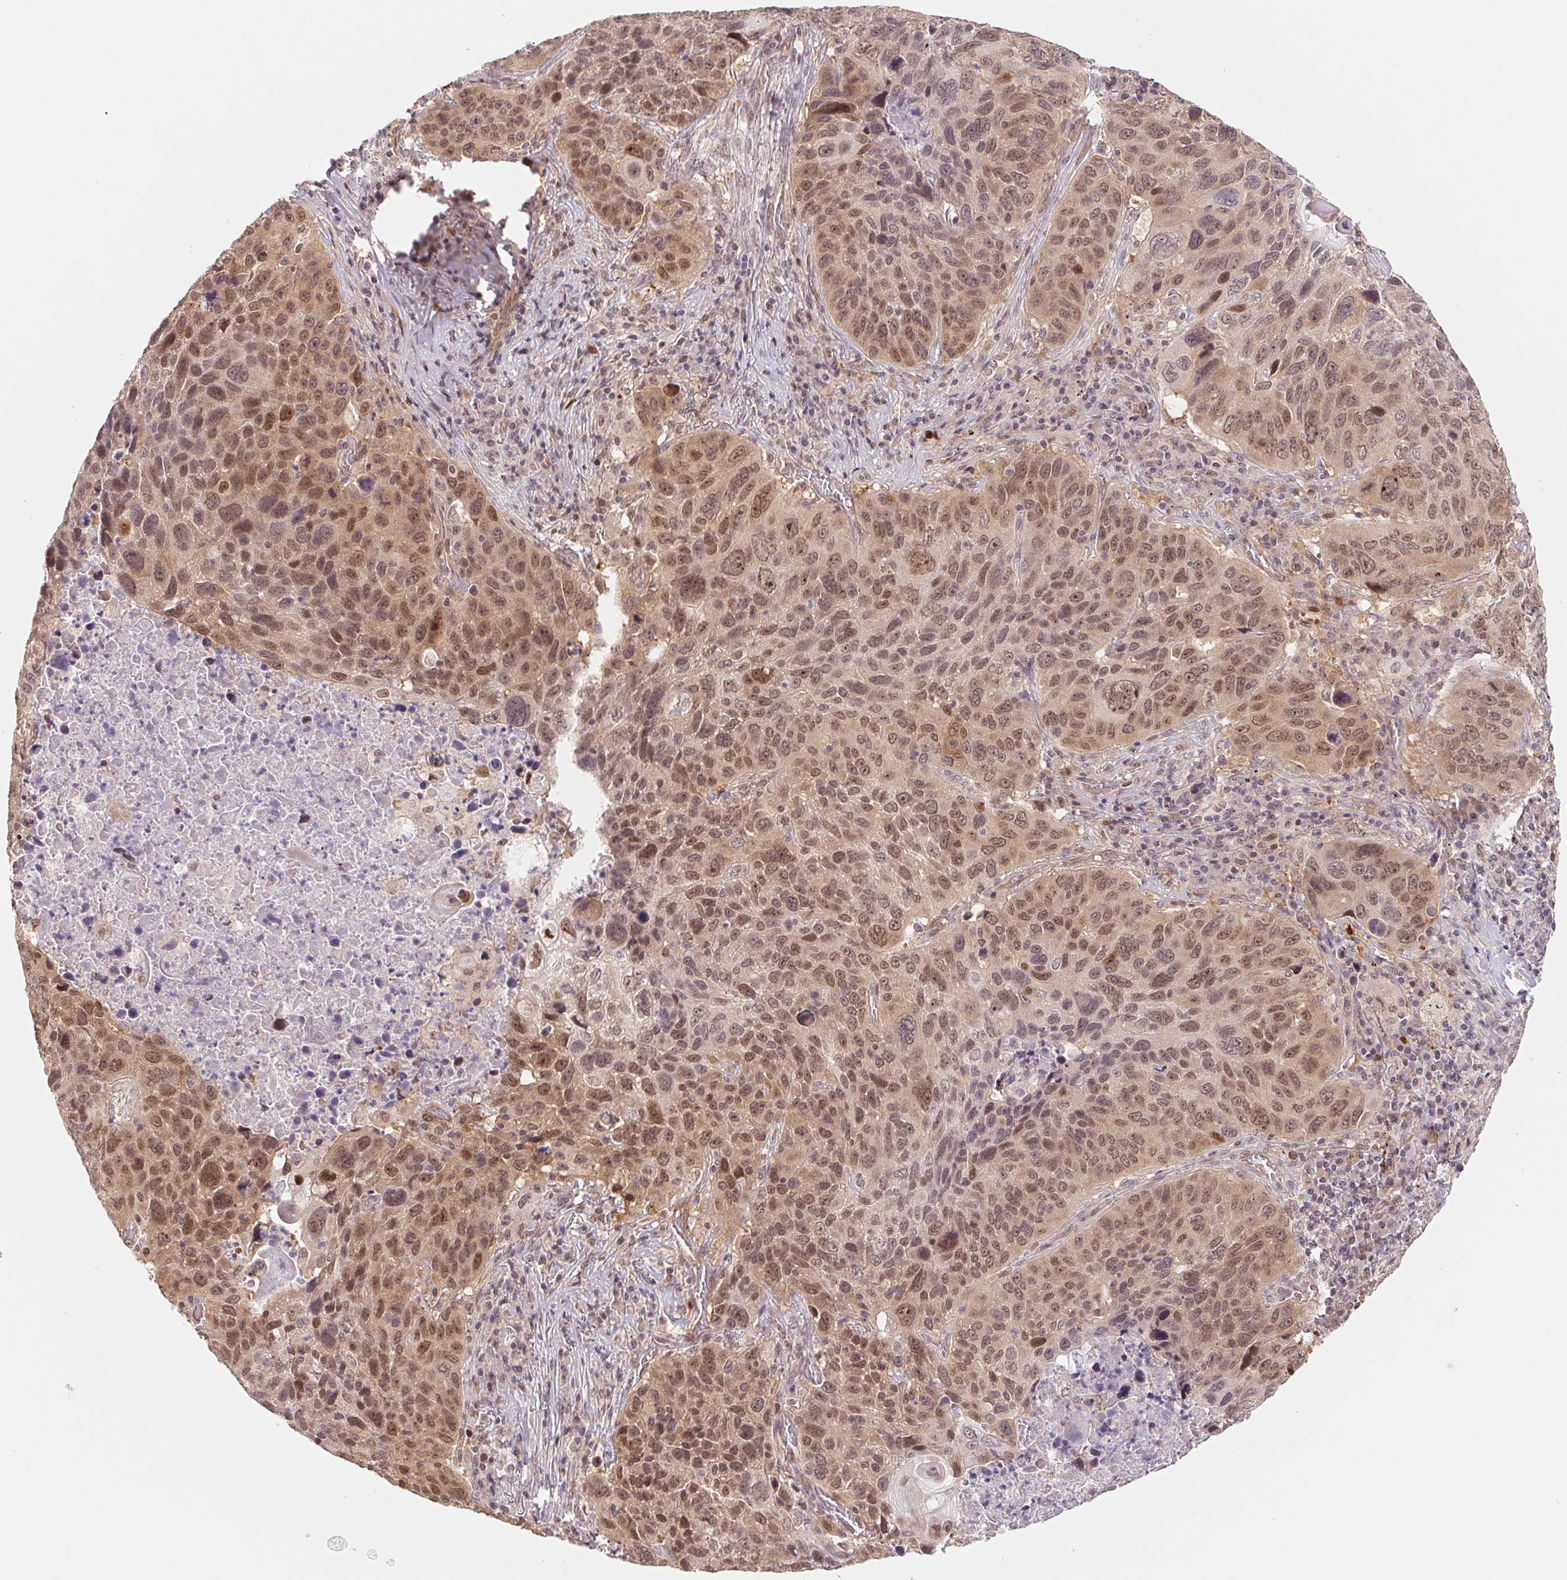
{"staining": {"intensity": "moderate", "quantity": ">75%", "location": "cytoplasmic/membranous,nuclear"}, "tissue": "lung cancer", "cell_type": "Tumor cells", "image_type": "cancer", "snomed": [{"axis": "morphology", "description": "Squamous cell carcinoma, NOS"}, {"axis": "topography", "description": "Lung"}], "caption": "Moderate cytoplasmic/membranous and nuclear expression for a protein is appreciated in about >75% of tumor cells of lung squamous cell carcinoma using IHC.", "gene": "DNAJB6", "patient": {"sex": "male", "age": 68}}